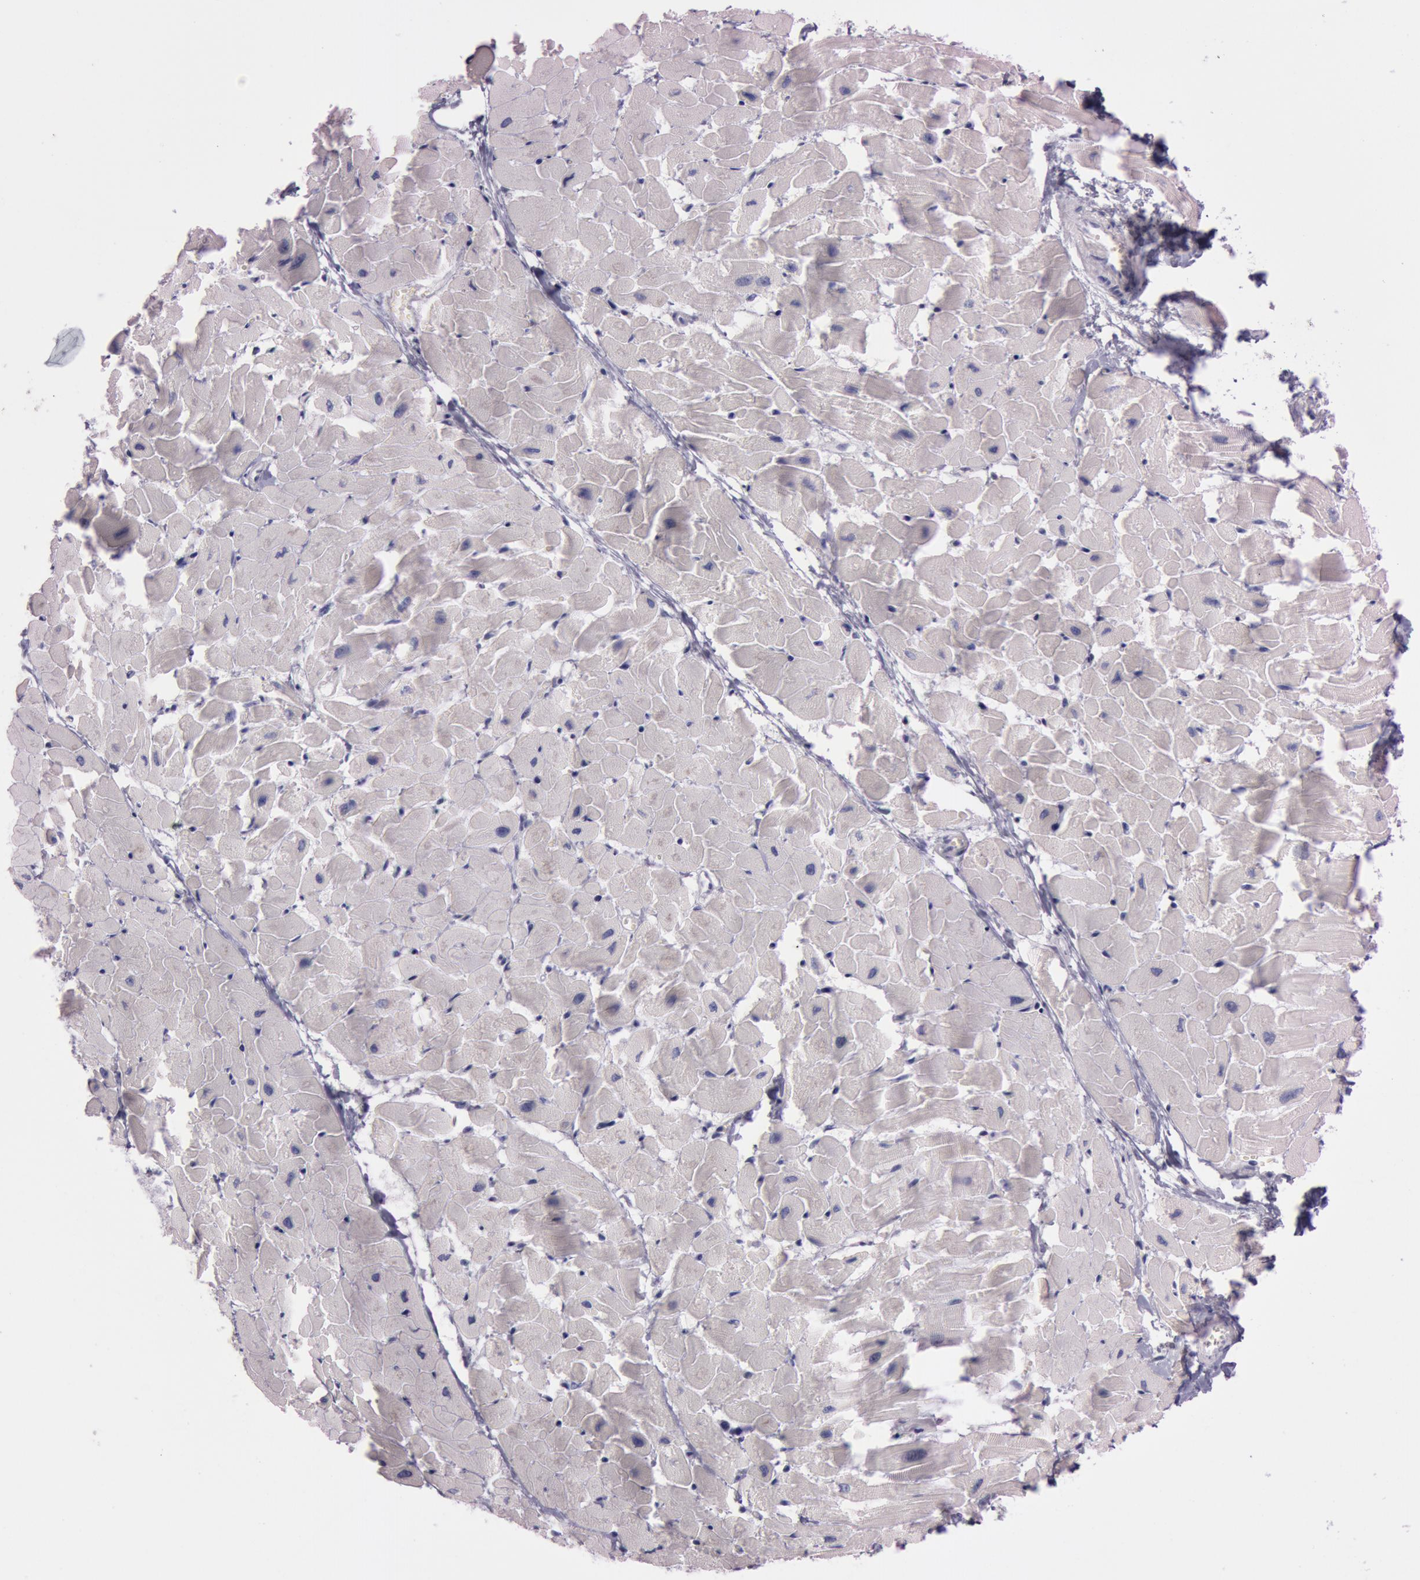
{"staining": {"intensity": "negative", "quantity": "none", "location": "none"}, "tissue": "heart muscle", "cell_type": "Cardiomyocytes", "image_type": "normal", "snomed": [{"axis": "morphology", "description": "Normal tissue, NOS"}, {"axis": "topography", "description": "Heart"}], "caption": "DAB (3,3'-diaminobenzidine) immunohistochemical staining of benign human heart muscle displays no significant staining in cardiomyocytes. (DAB immunohistochemistry (IHC) visualized using brightfield microscopy, high magnification).", "gene": "FOLH1", "patient": {"sex": "female", "age": 19}}